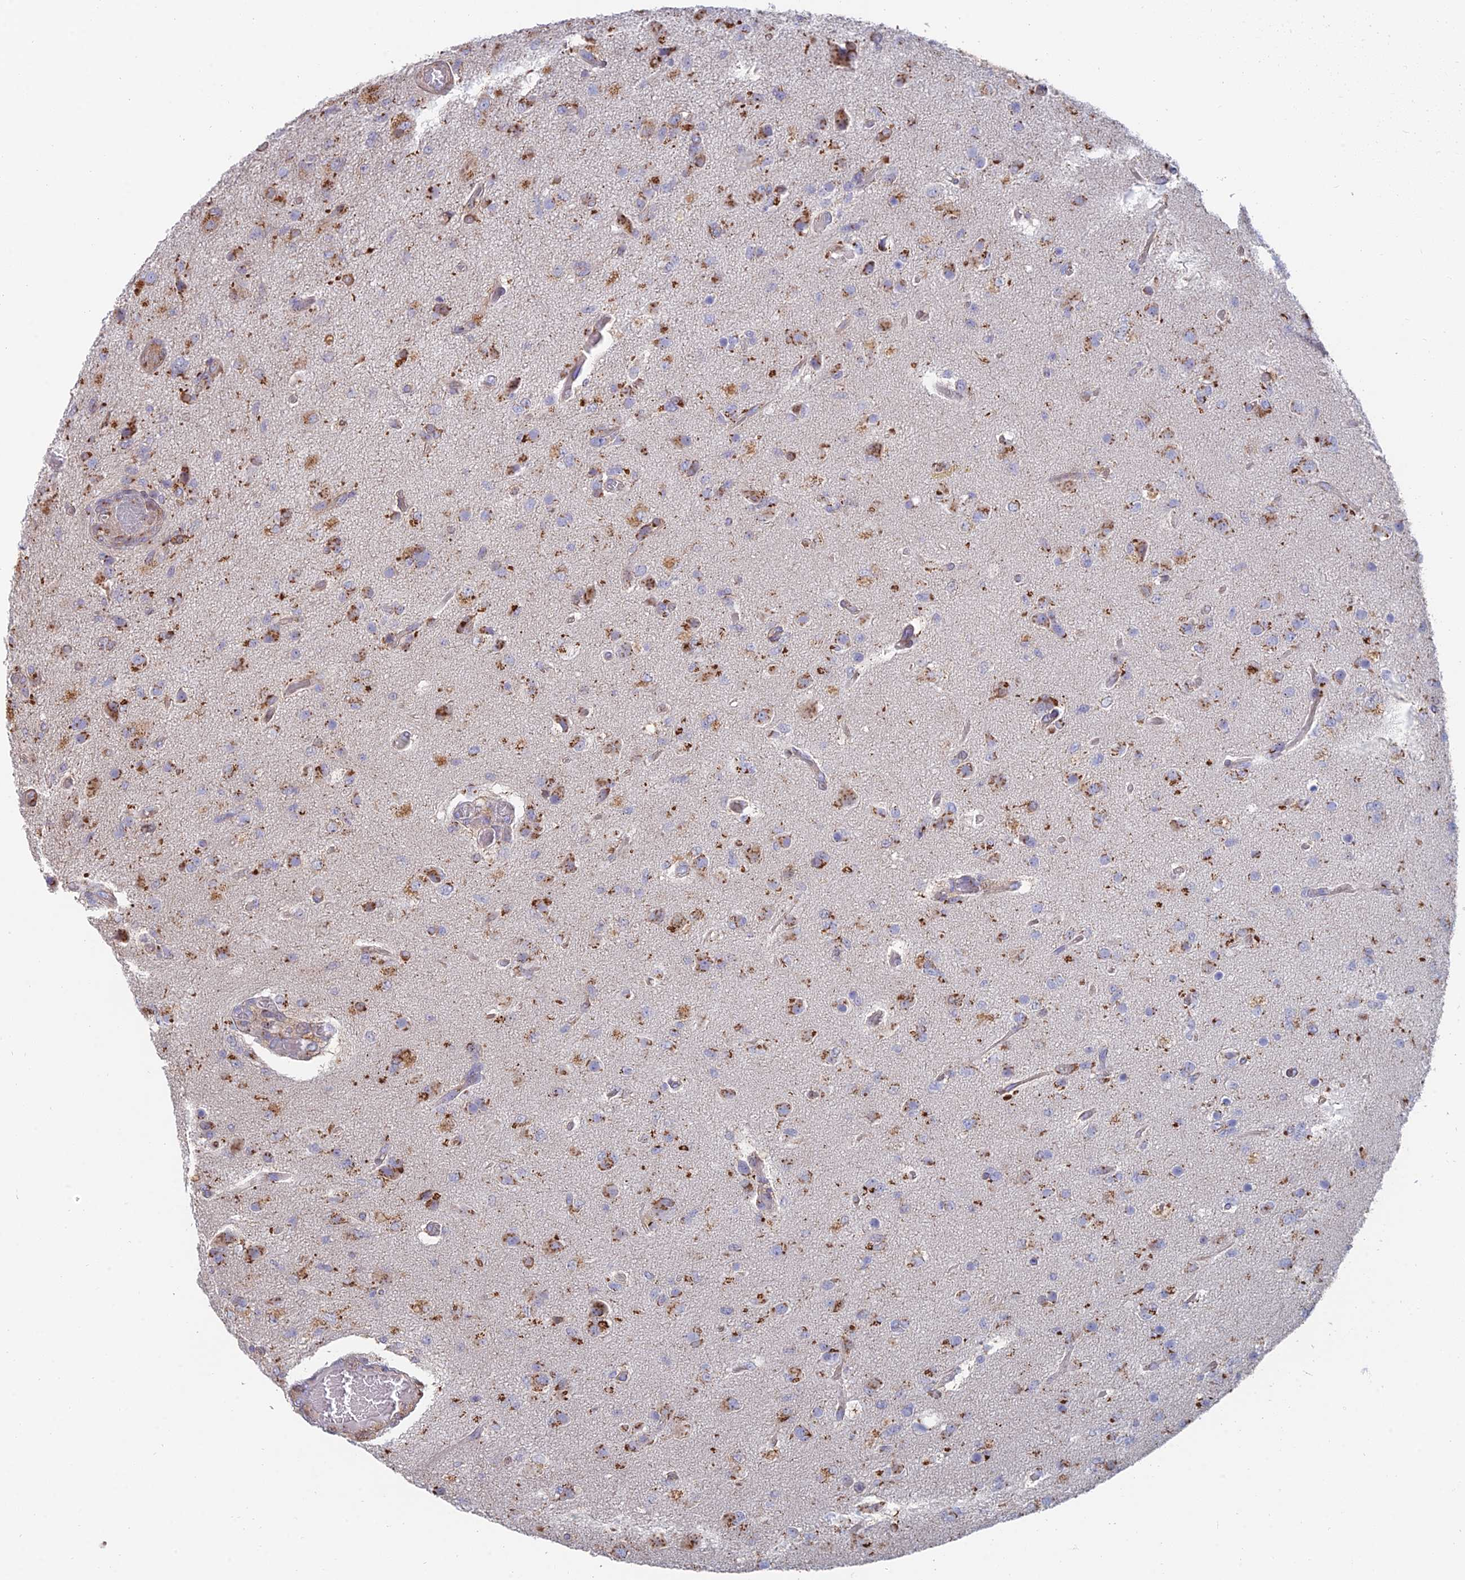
{"staining": {"intensity": "moderate", "quantity": ">75%", "location": "cytoplasmic/membranous"}, "tissue": "glioma", "cell_type": "Tumor cells", "image_type": "cancer", "snomed": [{"axis": "morphology", "description": "Glioma, malignant, High grade"}, {"axis": "topography", "description": "Brain"}], "caption": "A brown stain labels moderate cytoplasmic/membranous positivity of a protein in glioma tumor cells.", "gene": "HS2ST1", "patient": {"sex": "female", "age": 74}}